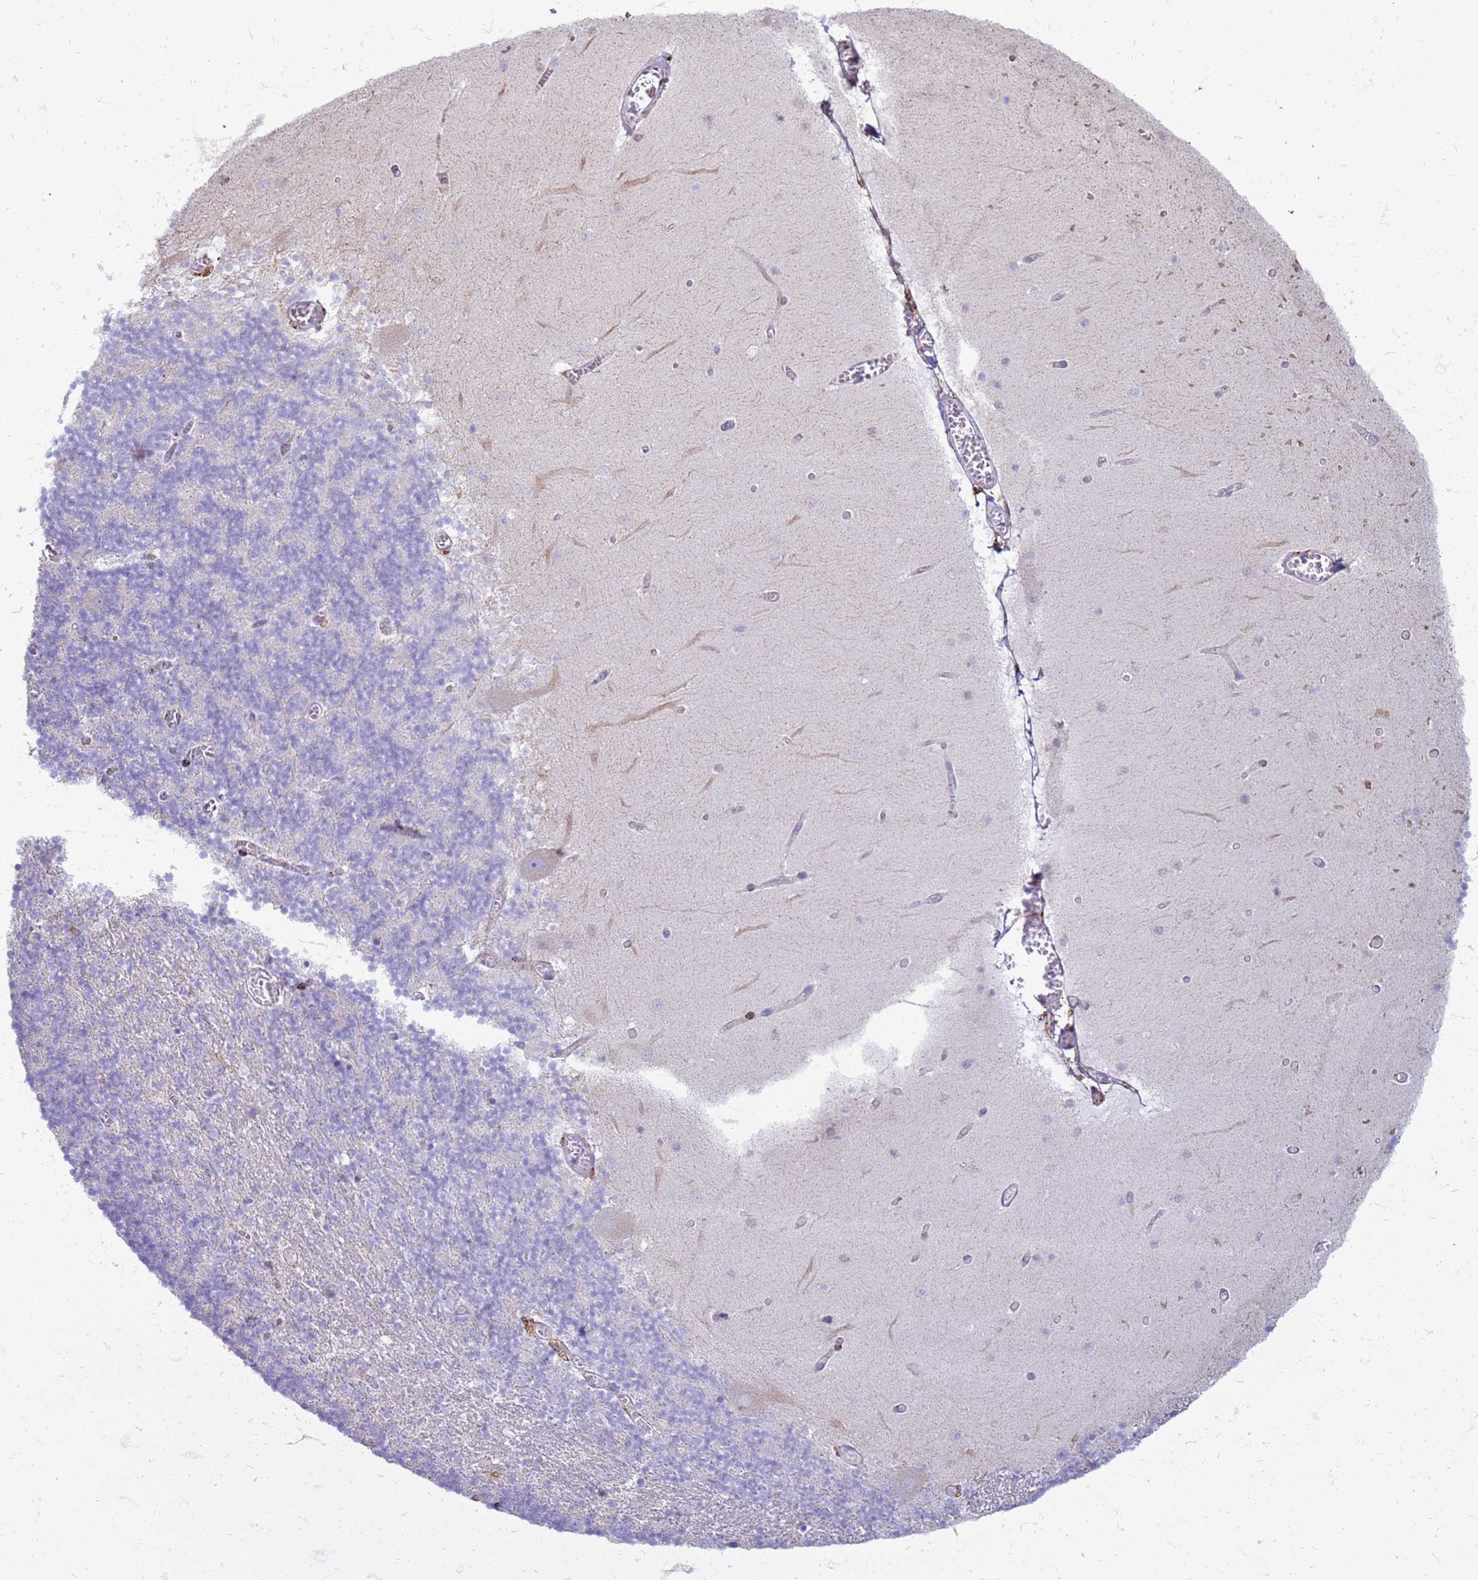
{"staining": {"intensity": "negative", "quantity": "none", "location": "none"}, "tissue": "cerebellum", "cell_type": "Cells in granular layer", "image_type": "normal", "snomed": [{"axis": "morphology", "description": "Normal tissue, NOS"}, {"axis": "topography", "description": "Cerebellum"}], "caption": "The photomicrograph demonstrates no significant staining in cells in granular layer of cerebellum. The staining was performed using DAB to visualize the protein expression in brown, while the nuclei were stained in blue with hematoxylin (Magnification: 20x).", "gene": "PDK3", "patient": {"sex": "female", "age": 28}}